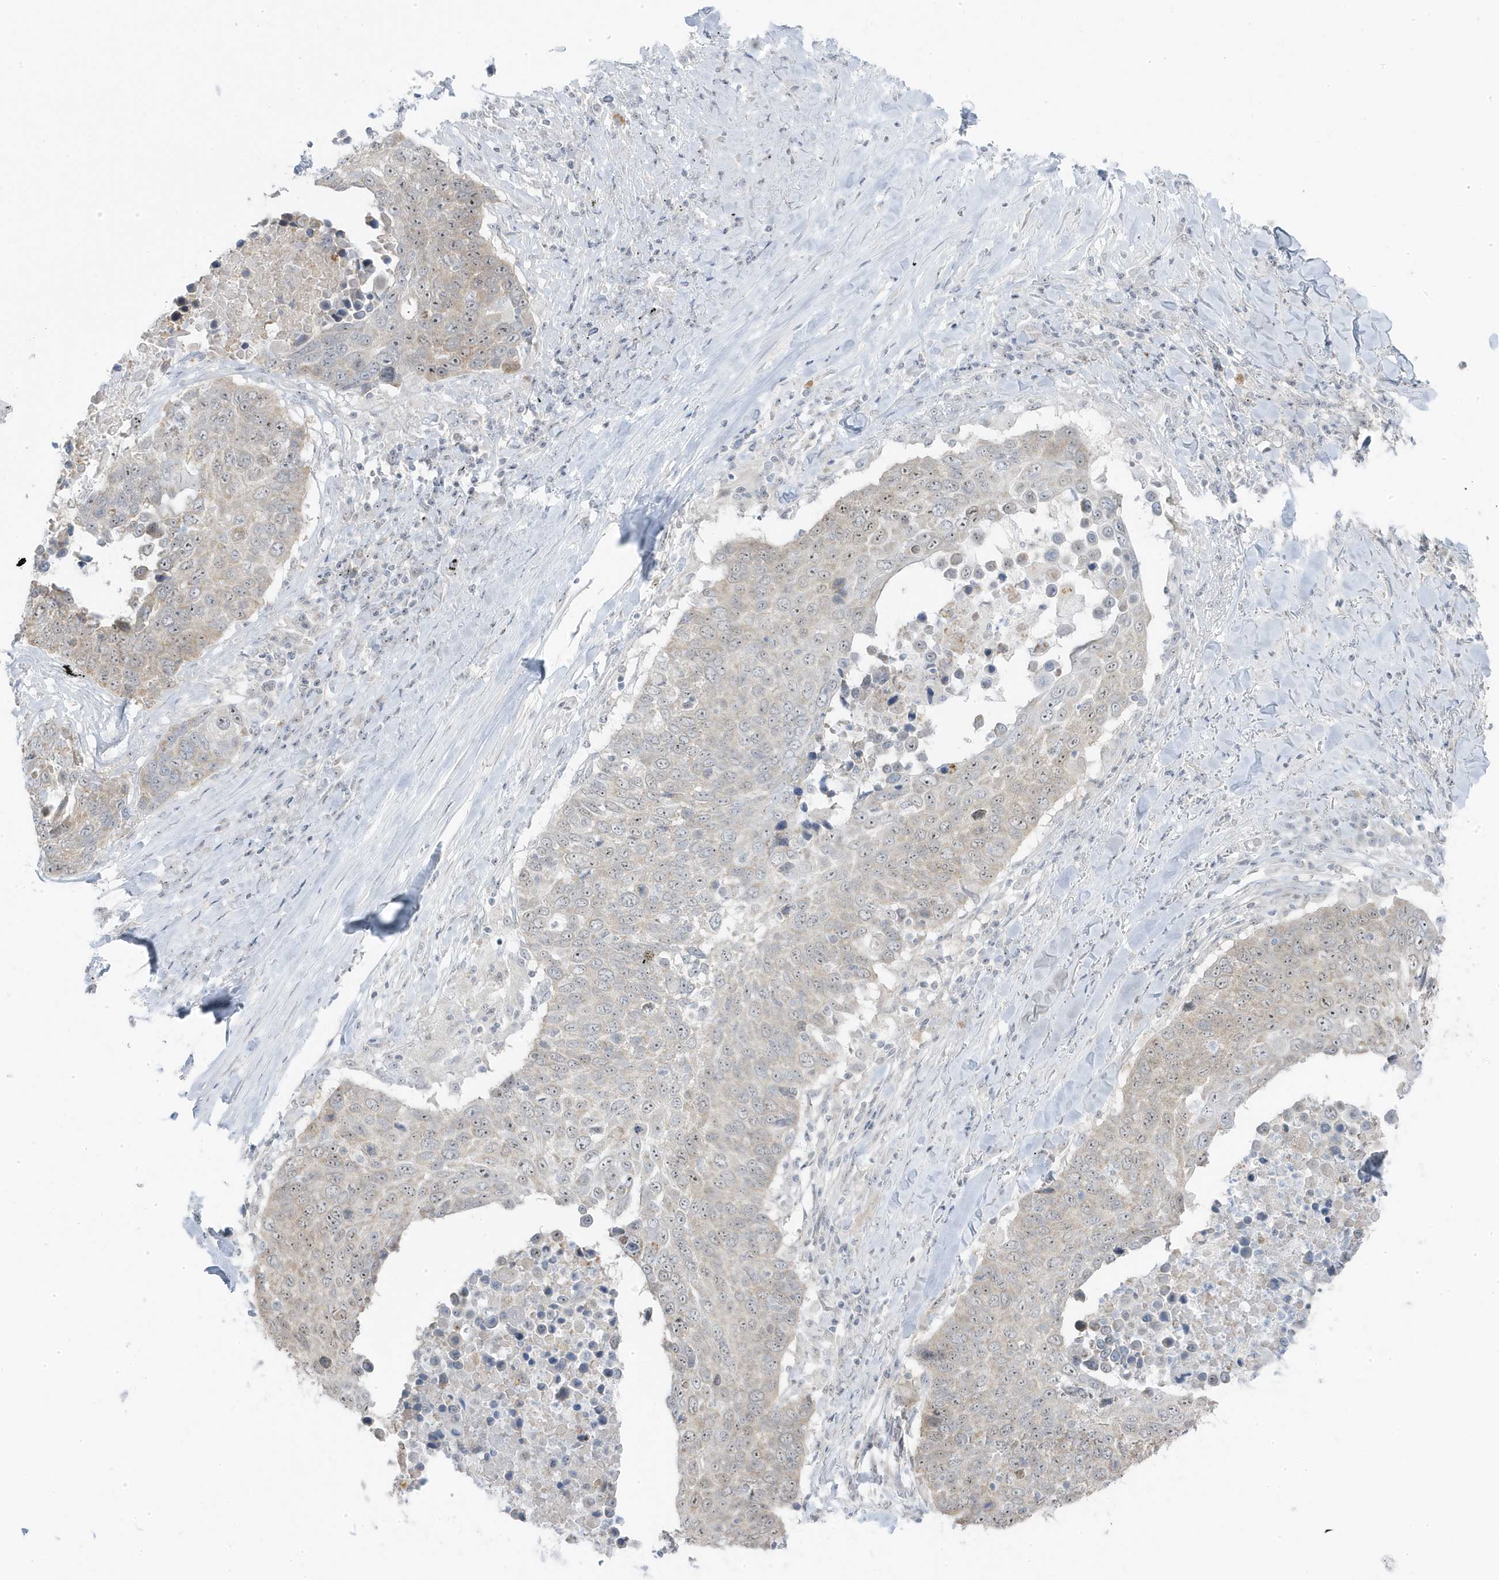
{"staining": {"intensity": "weak", "quantity": "<25%", "location": "nuclear"}, "tissue": "lung cancer", "cell_type": "Tumor cells", "image_type": "cancer", "snomed": [{"axis": "morphology", "description": "Squamous cell carcinoma, NOS"}, {"axis": "topography", "description": "Lung"}], "caption": "Tumor cells show no significant protein expression in lung squamous cell carcinoma.", "gene": "TSEN15", "patient": {"sex": "male", "age": 66}}